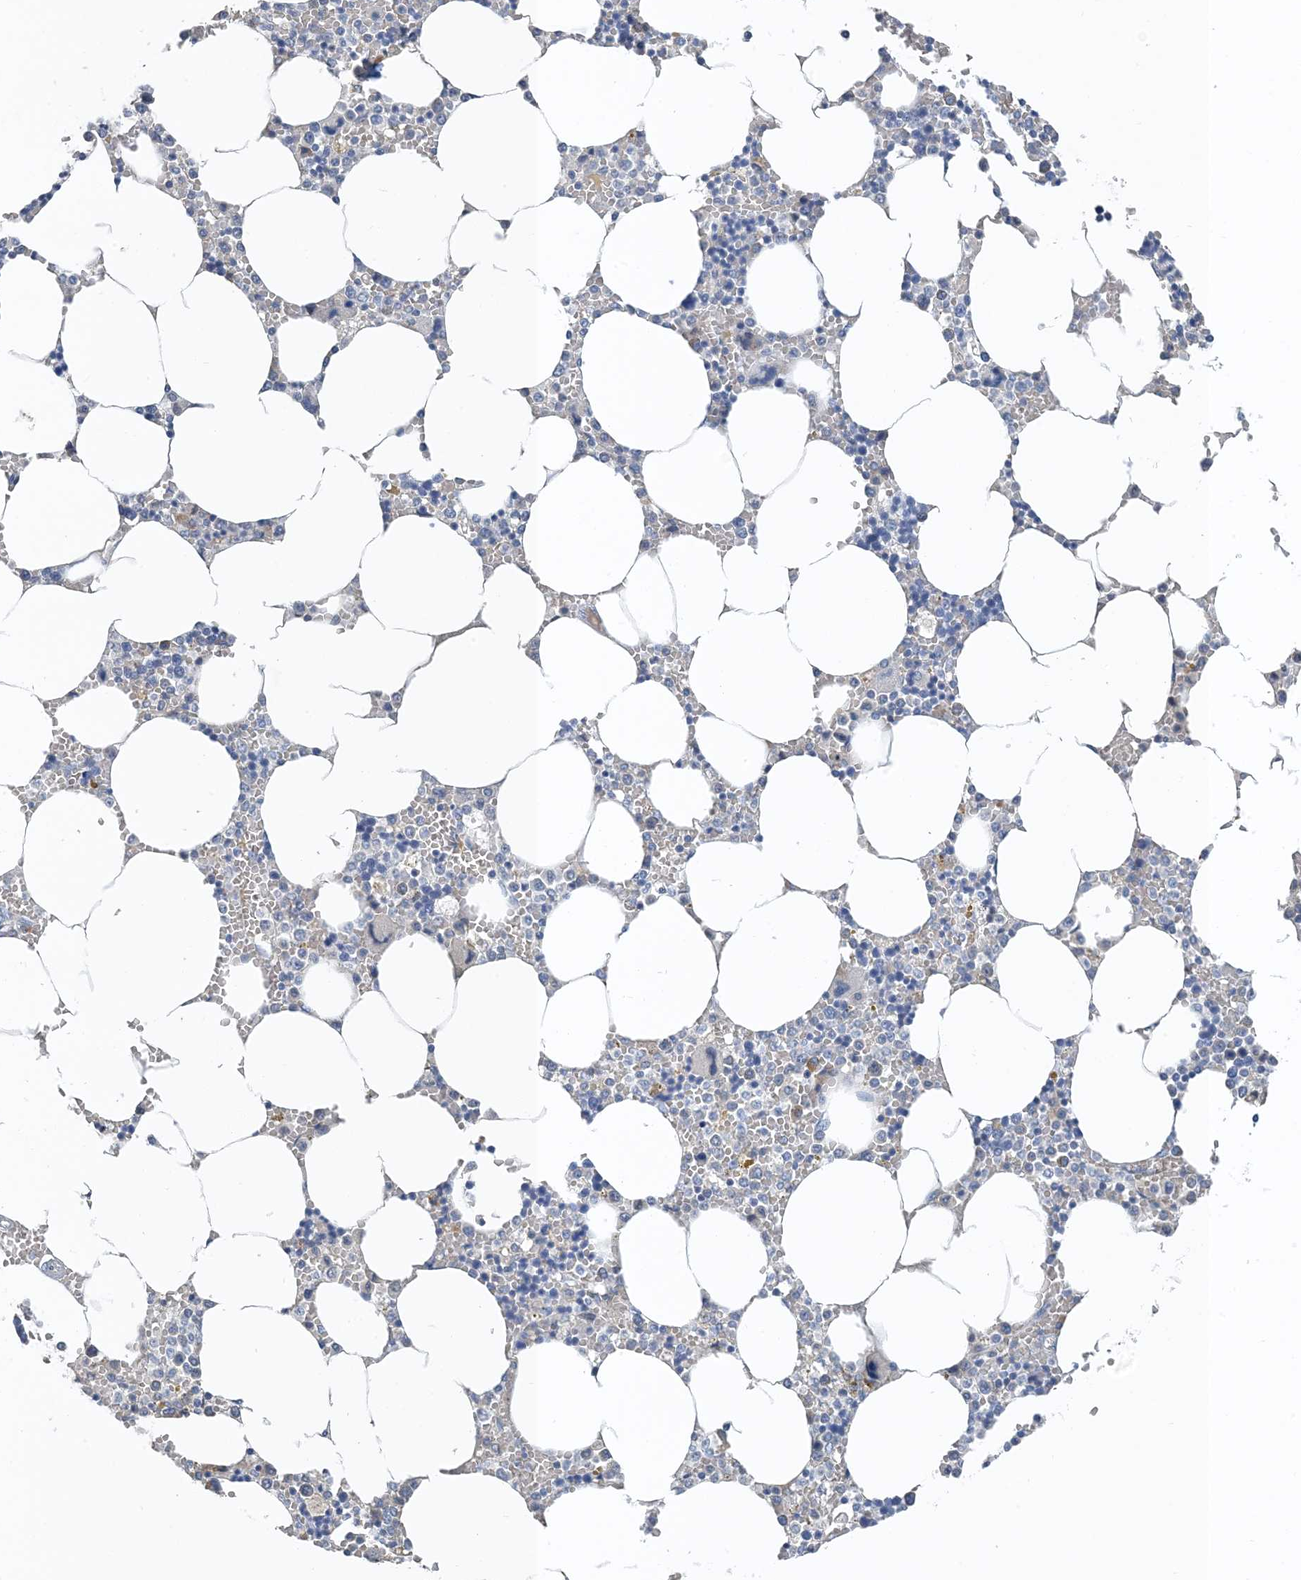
{"staining": {"intensity": "negative", "quantity": "none", "location": "none"}, "tissue": "bone marrow", "cell_type": "Hematopoietic cells", "image_type": "normal", "snomed": [{"axis": "morphology", "description": "Normal tissue, NOS"}, {"axis": "topography", "description": "Bone marrow"}], "caption": "Hematopoietic cells show no significant positivity in normal bone marrow. (DAB (3,3'-diaminobenzidine) IHC visualized using brightfield microscopy, high magnification).", "gene": "CTRL", "patient": {"sex": "male", "age": 70}}